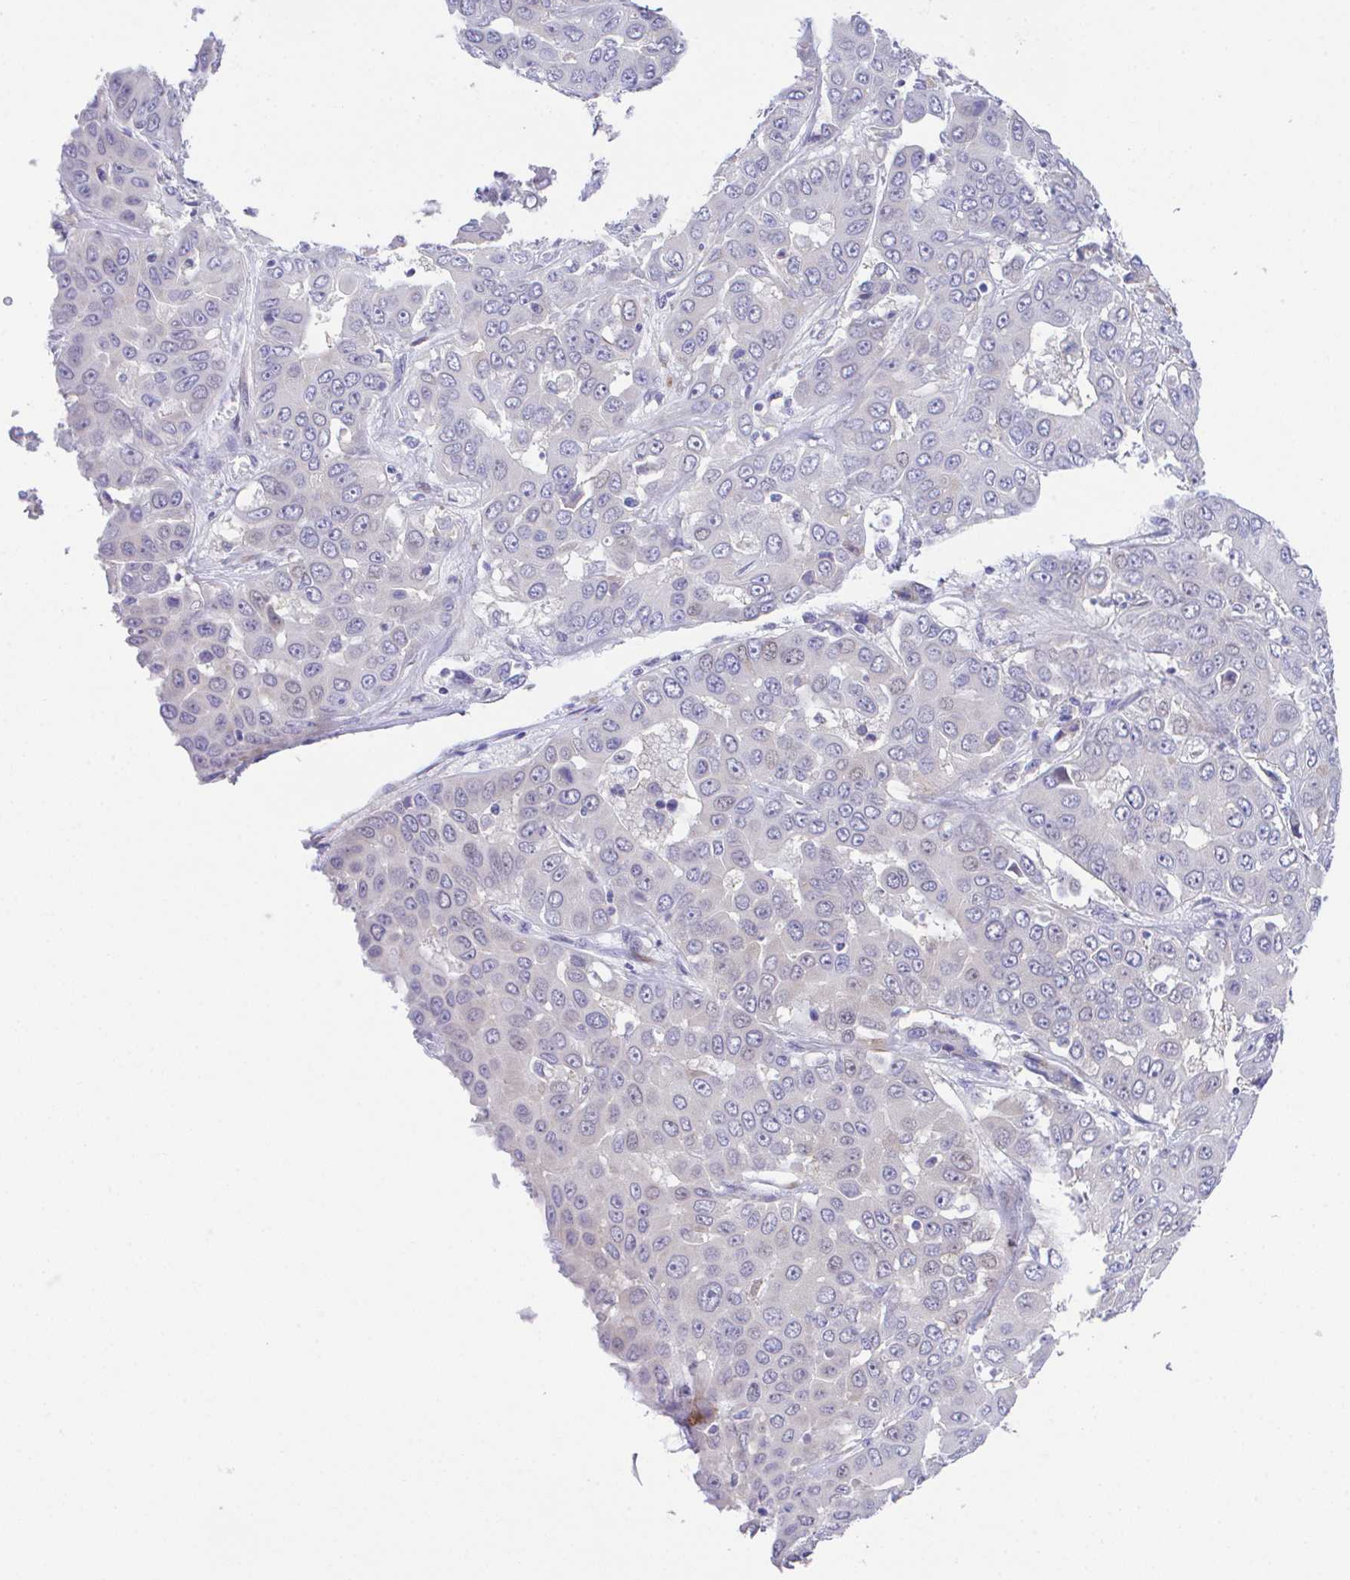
{"staining": {"intensity": "negative", "quantity": "none", "location": "none"}, "tissue": "liver cancer", "cell_type": "Tumor cells", "image_type": "cancer", "snomed": [{"axis": "morphology", "description": "Cholangiocarcinoma"}, {"axis": "topography", "description": "Liver"}], "caption": "This is an IHC photomicrograph of liver cancer. There is no expression in tumor cells.", "gene": "HOXB4", "patient": {"sex": "female", "age": 52}}